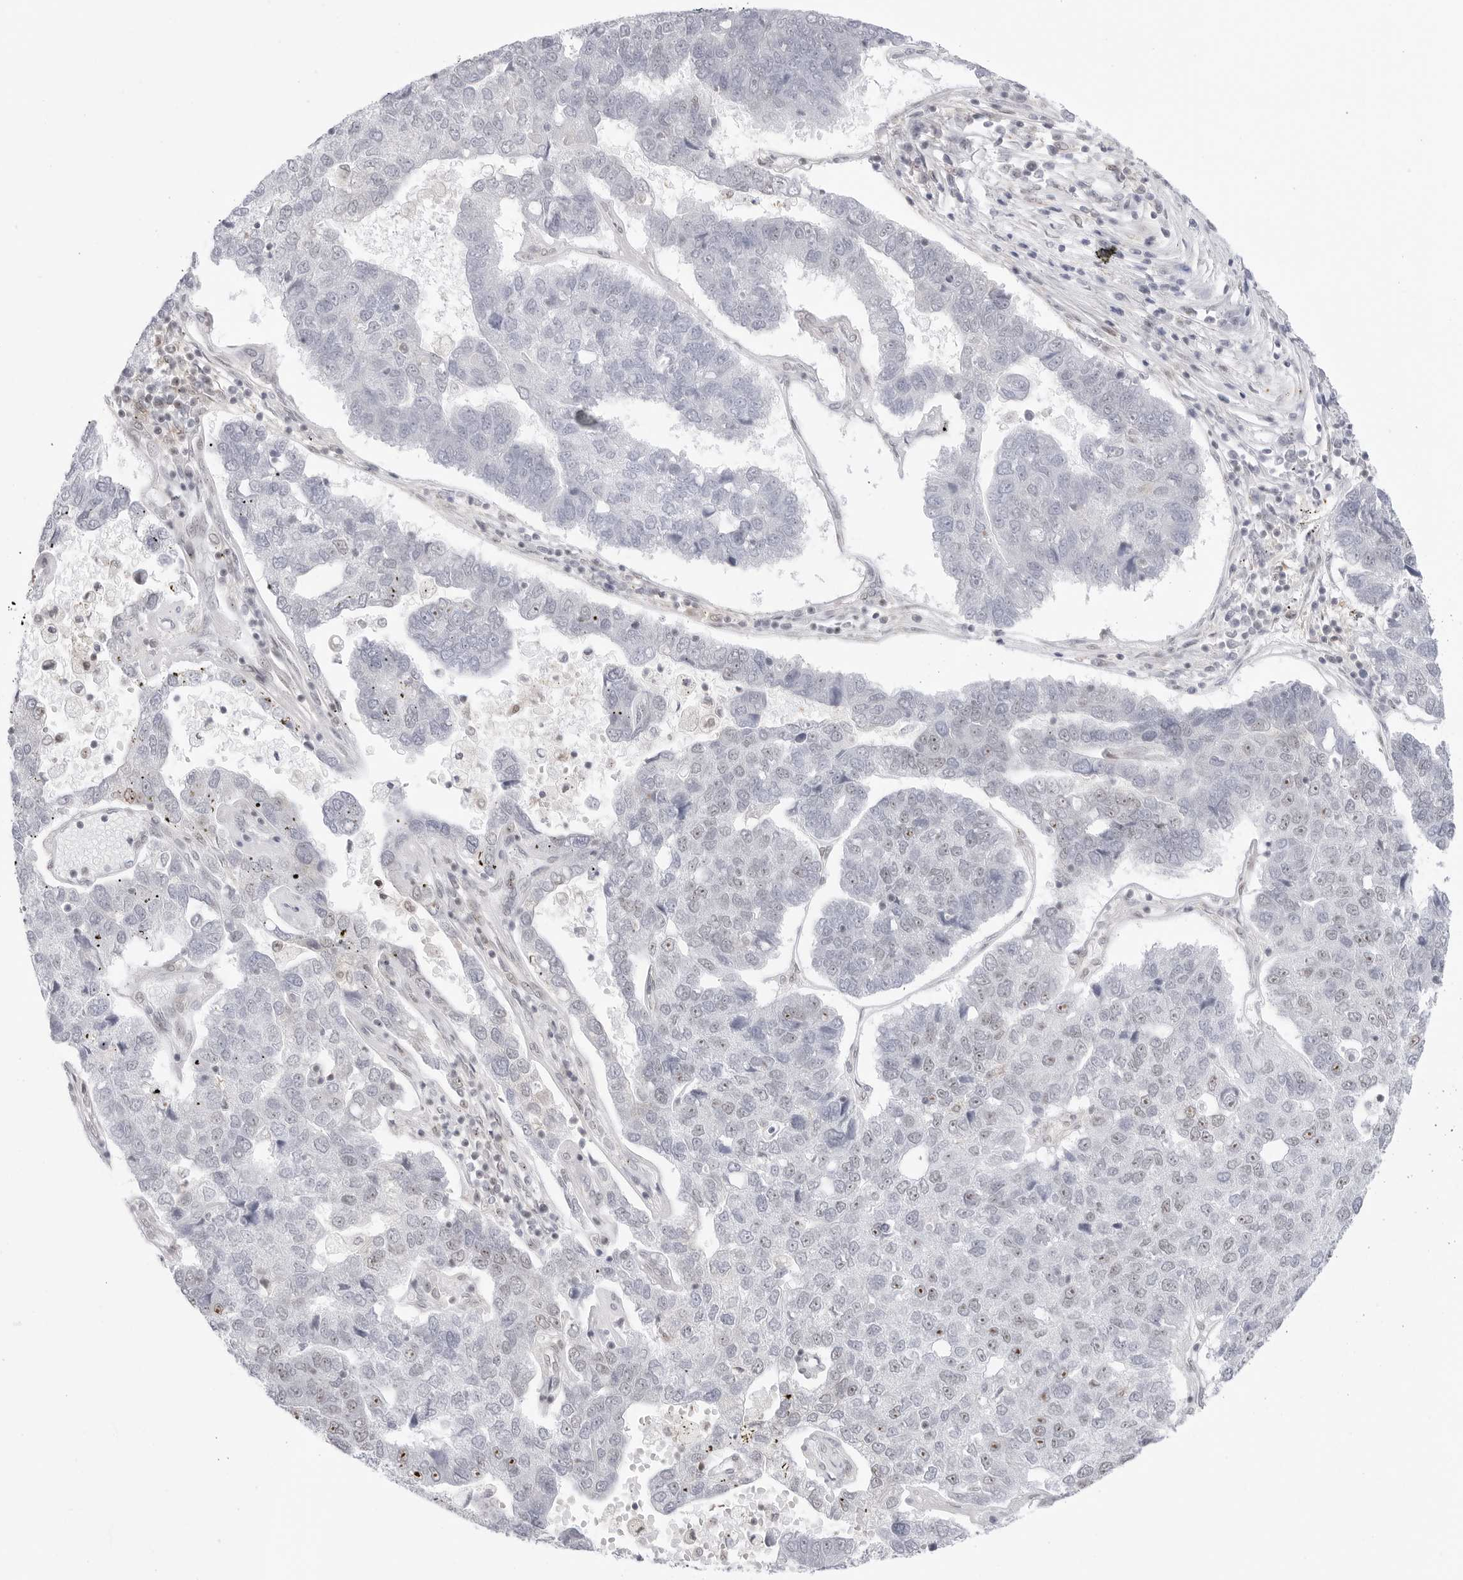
{"staining": {"intensity": "weak", "quantity": "25%-75%", "location": "nuclear"}, "tissue": "pancreatic cancer", "cell_type": "Tumor cells", "image_type": "cancer", "snomed": [{"axis": "morphology", "description": "Adenocarcinoma, NOS"}, {"axis": "topography", "description": "Pancreas"}], "caption": "Immunohistochemical staining of pancreatic cancer displays low levels of weak nuclear expression in approximately 25%-75% of tumor cells.", "gene": "C1orf162", "patient": {"sex": "female", "age": 61}}